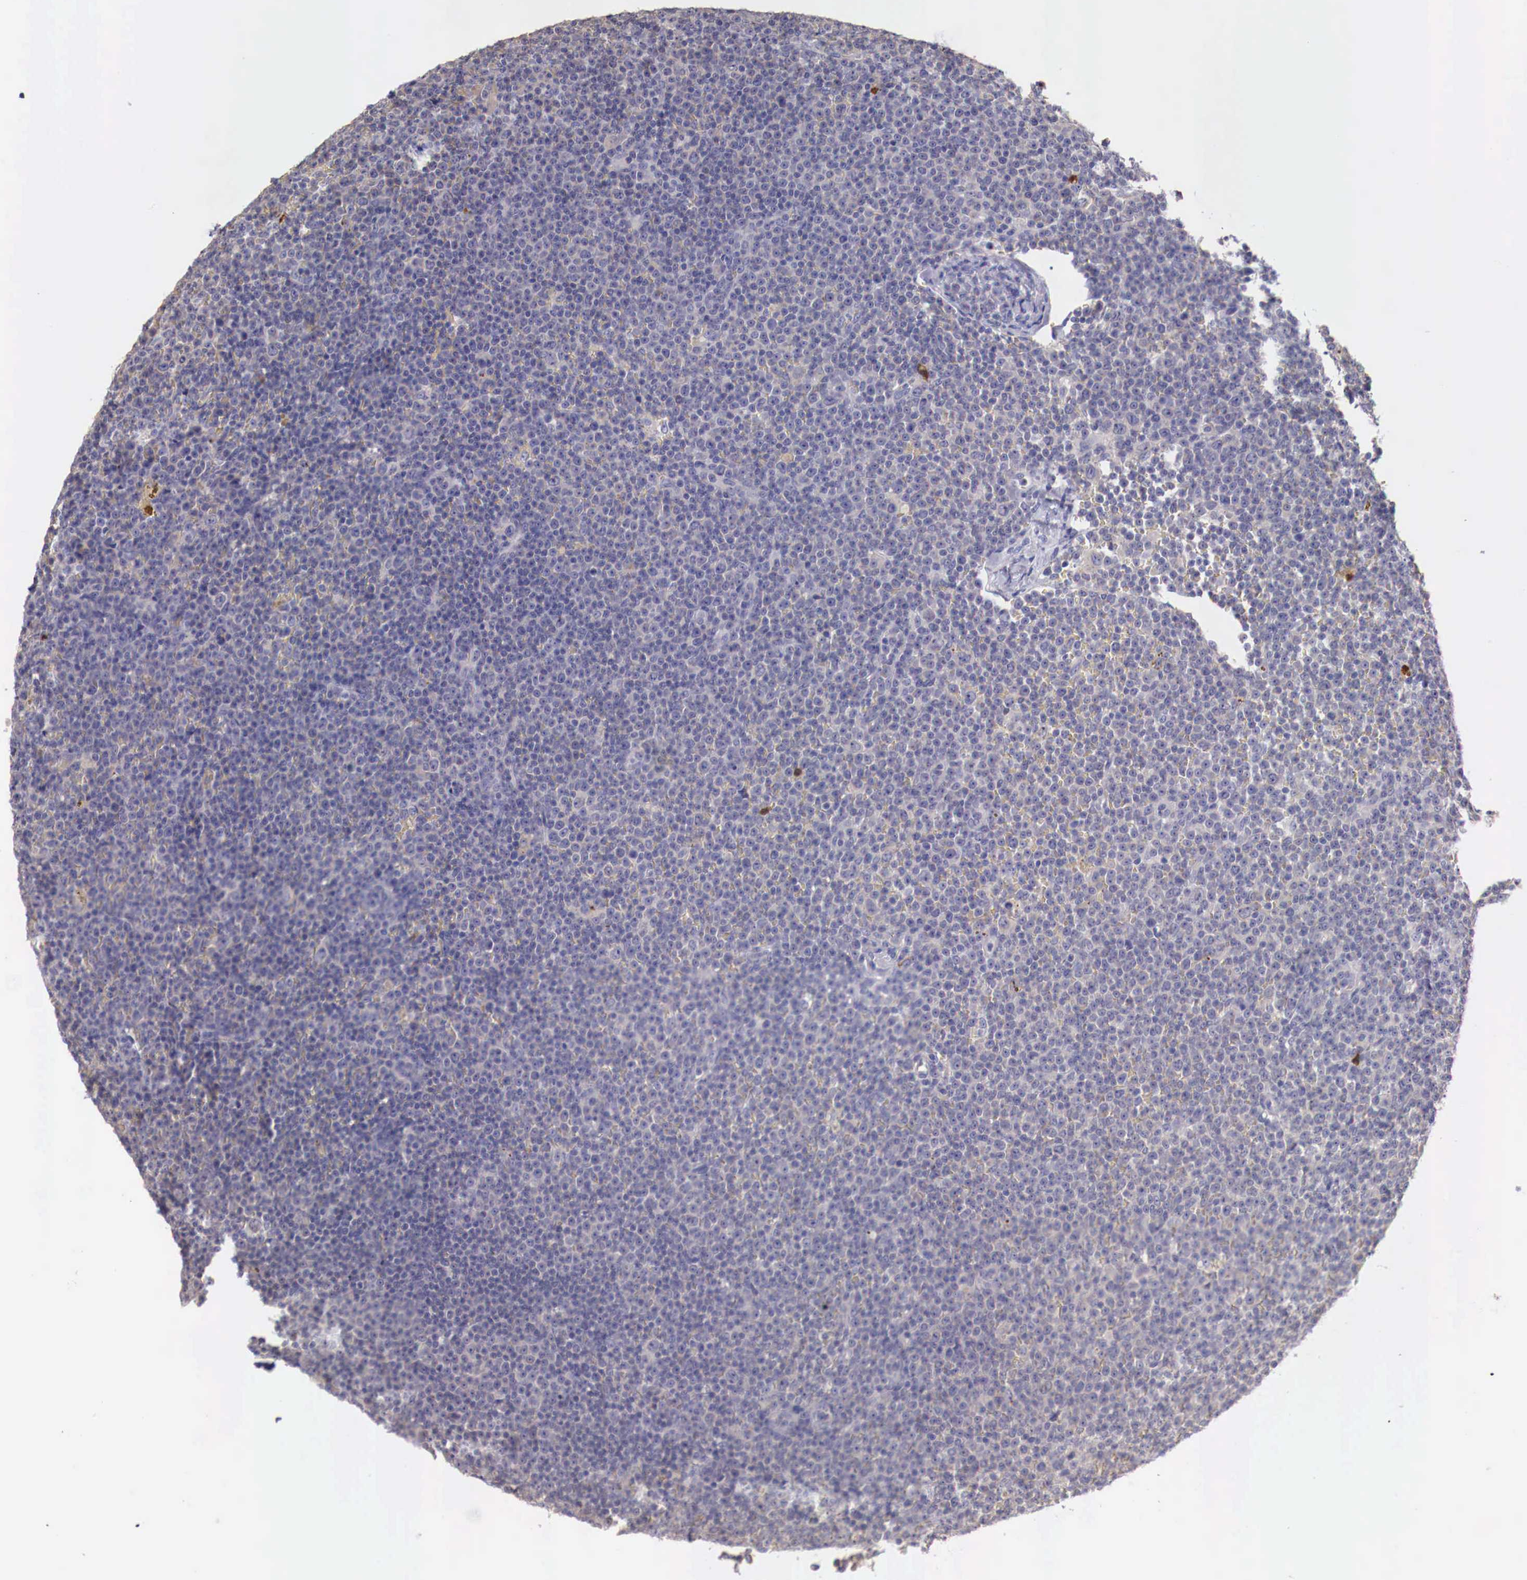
{"staining": {"intensity": "negative", "quantity": "none", "location": "none"}, "tissue": "lymphoma", "cell_type": "Tumor cells", "image_type": "cancer", "snomed": [{"axis": "morphology", "description": "Malignant lymphoma, non-Hodgkin's type, Low grade"}, {"axis": "topography", "description": "Lymph node"}], "caption": "An immunohistochemistry photomicrograph of lymphoma is shown. There is no staining in tumor cells of lymphoma.", "gene": "PITPNA", "patient": {"sex": "male", "age": 50}}